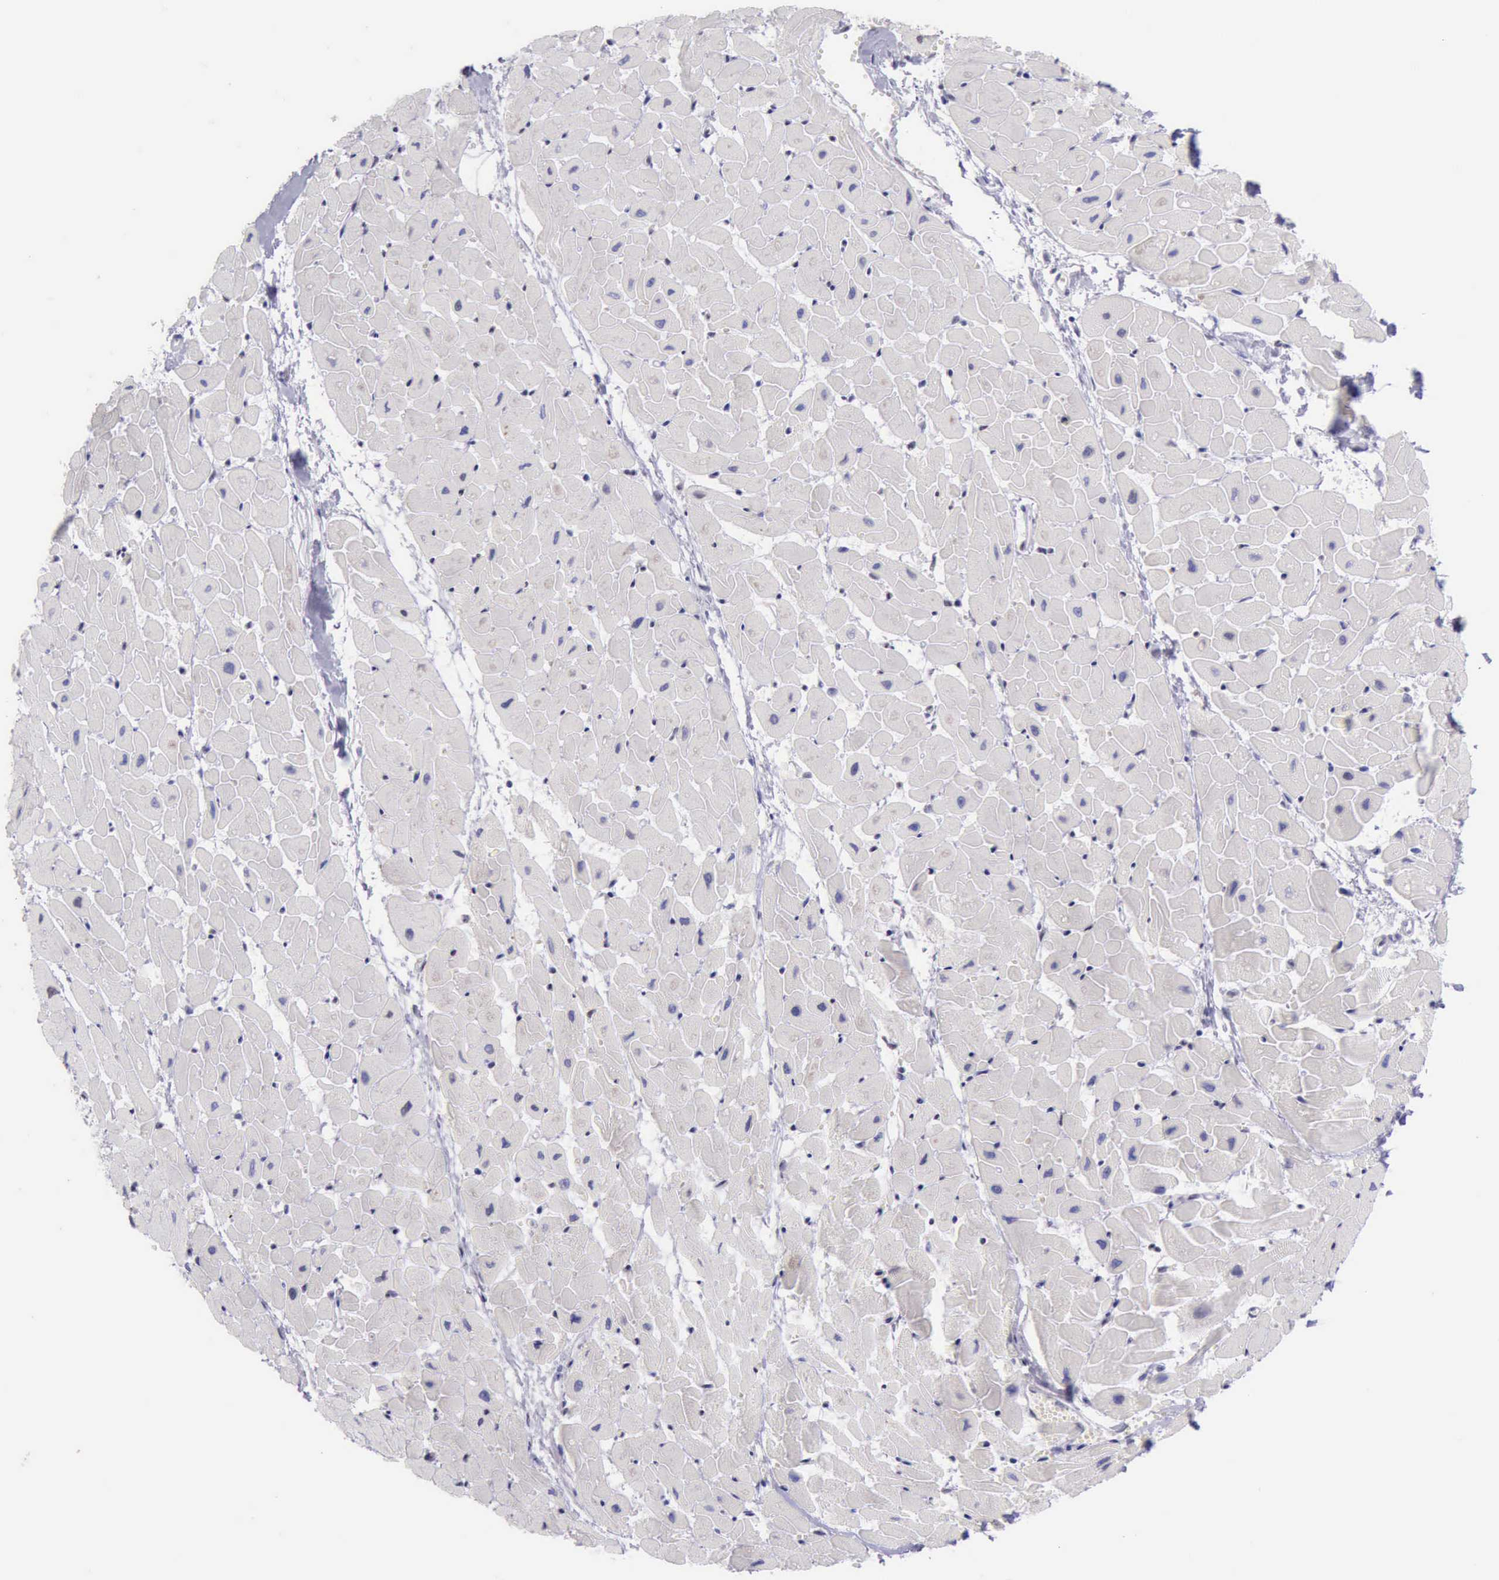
{"staining": {"intensity": "weak", "quantity": "25%-75%", "location": "nuclear"}, "tissue": "heart muscle", "cell_type": "Cardiomyocytes", "image_type": "normal", "snomed": [{"axis": "morphology", "description": "Normal tissue, NOS"}, {"axis": "topography", "description": "Heart"}], "caption": "Heart muscle stained for a protein shows weak nuclear positivity in cardiomyocytes.", "gene": "EP300", "patient": {"sex": "female", "age": 19}}